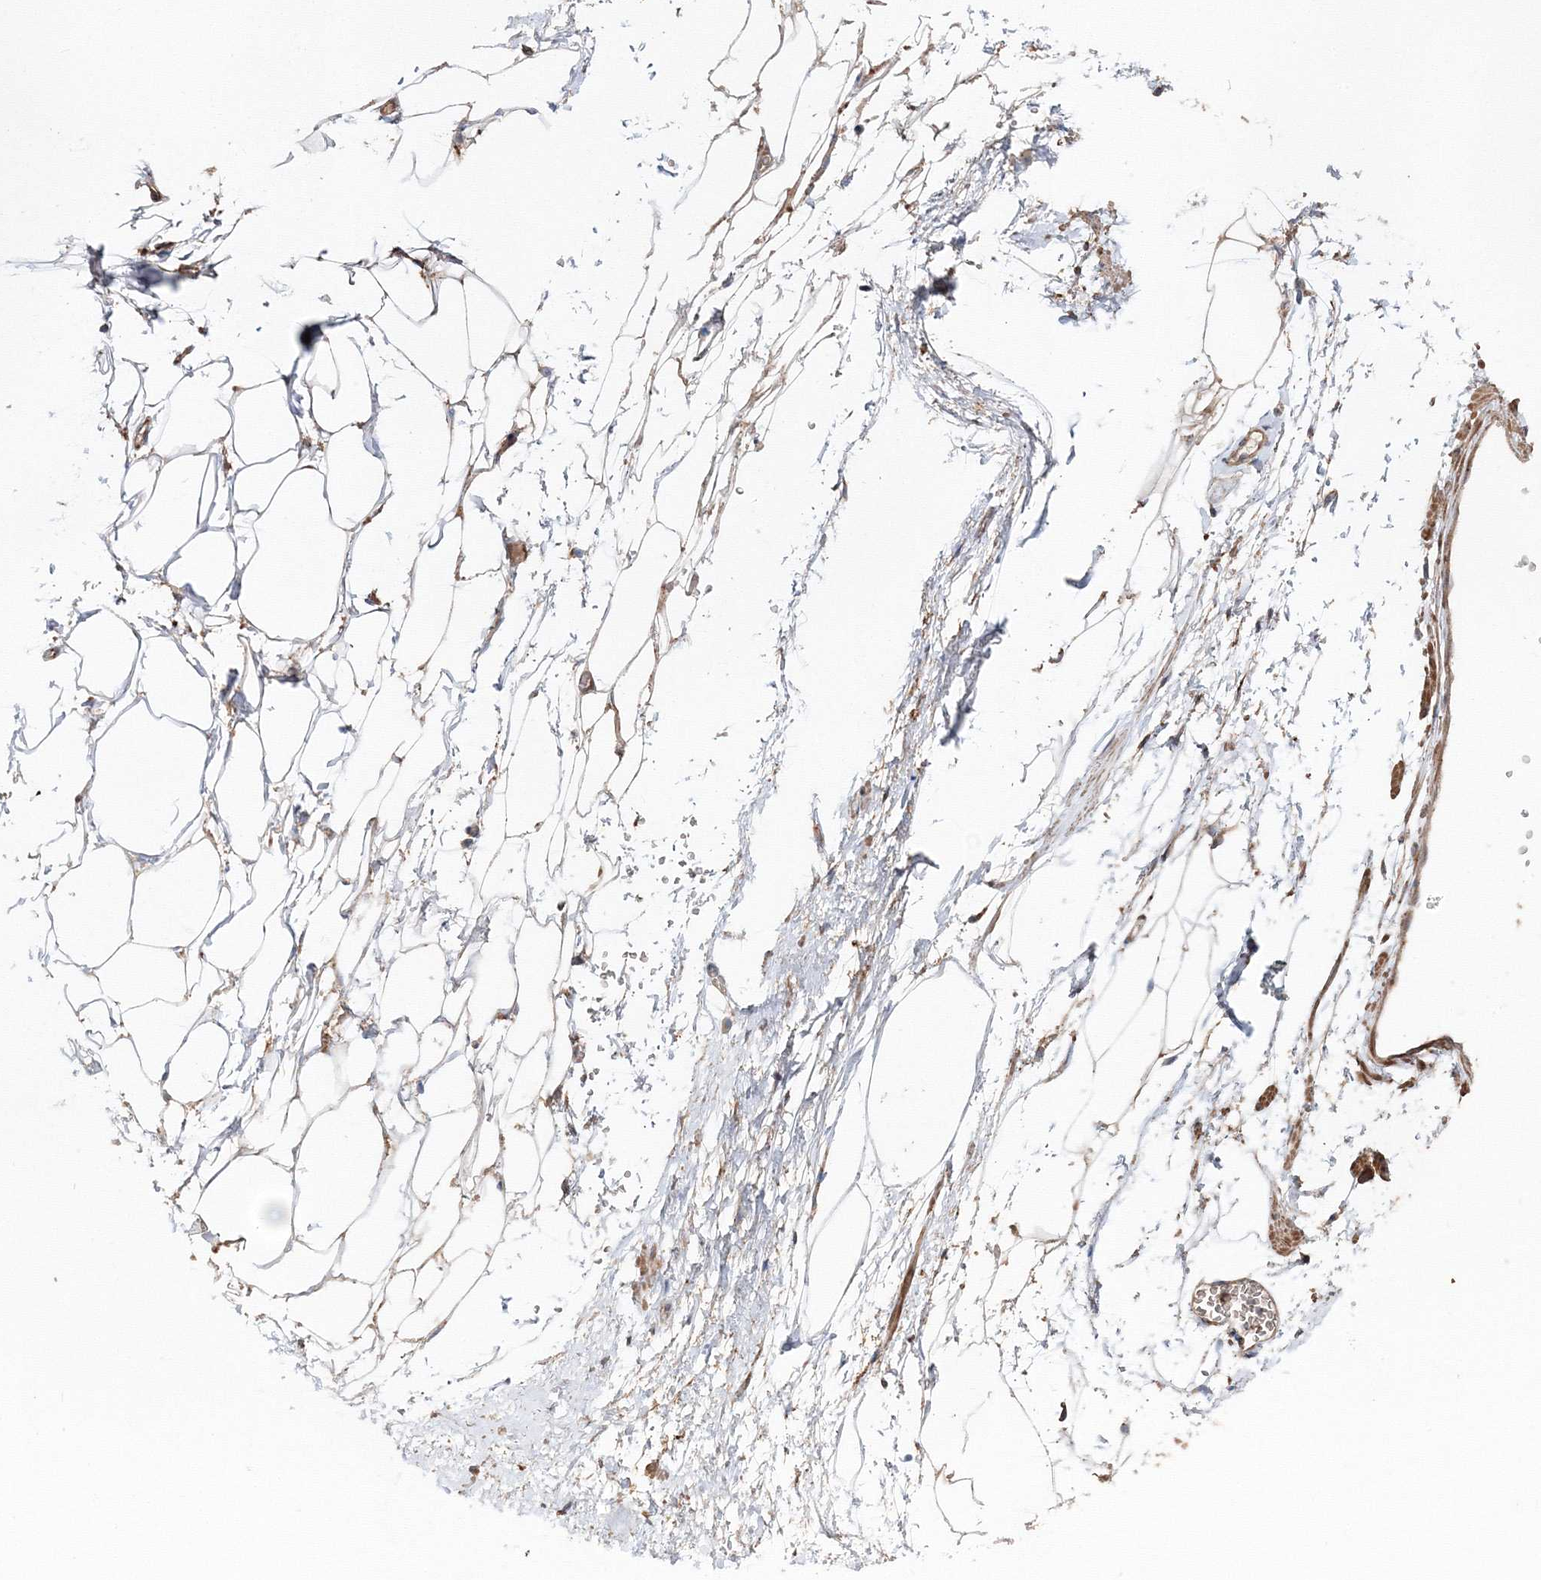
{"staining": {"intensity": "moderate", "quantity": ">75%", "location": "cytoplasmic/membranous"}, "tissue": "adipose tissue", "cell_type": "Adipocytes", "image_type": "normal", "snomed": [{"axis": "morphology", "description": "Normal tissue, NOS"}, {"axis": "morphology", "description": "Adenocarcinoma, Low grade"}, {"axis": "topography", "description": "Prostate"}, {"axis": "topography", "description": "Peripheral nerve tissue"}], "caption": "The photomicrograph displays immunohistochemical staining of benign adipose tissue. There is moderate cytoplasmic/membranous staining is present in about >75% of adipocytes.", "gene": "DDO", "patient": {"sex": "male", "age": 63}}